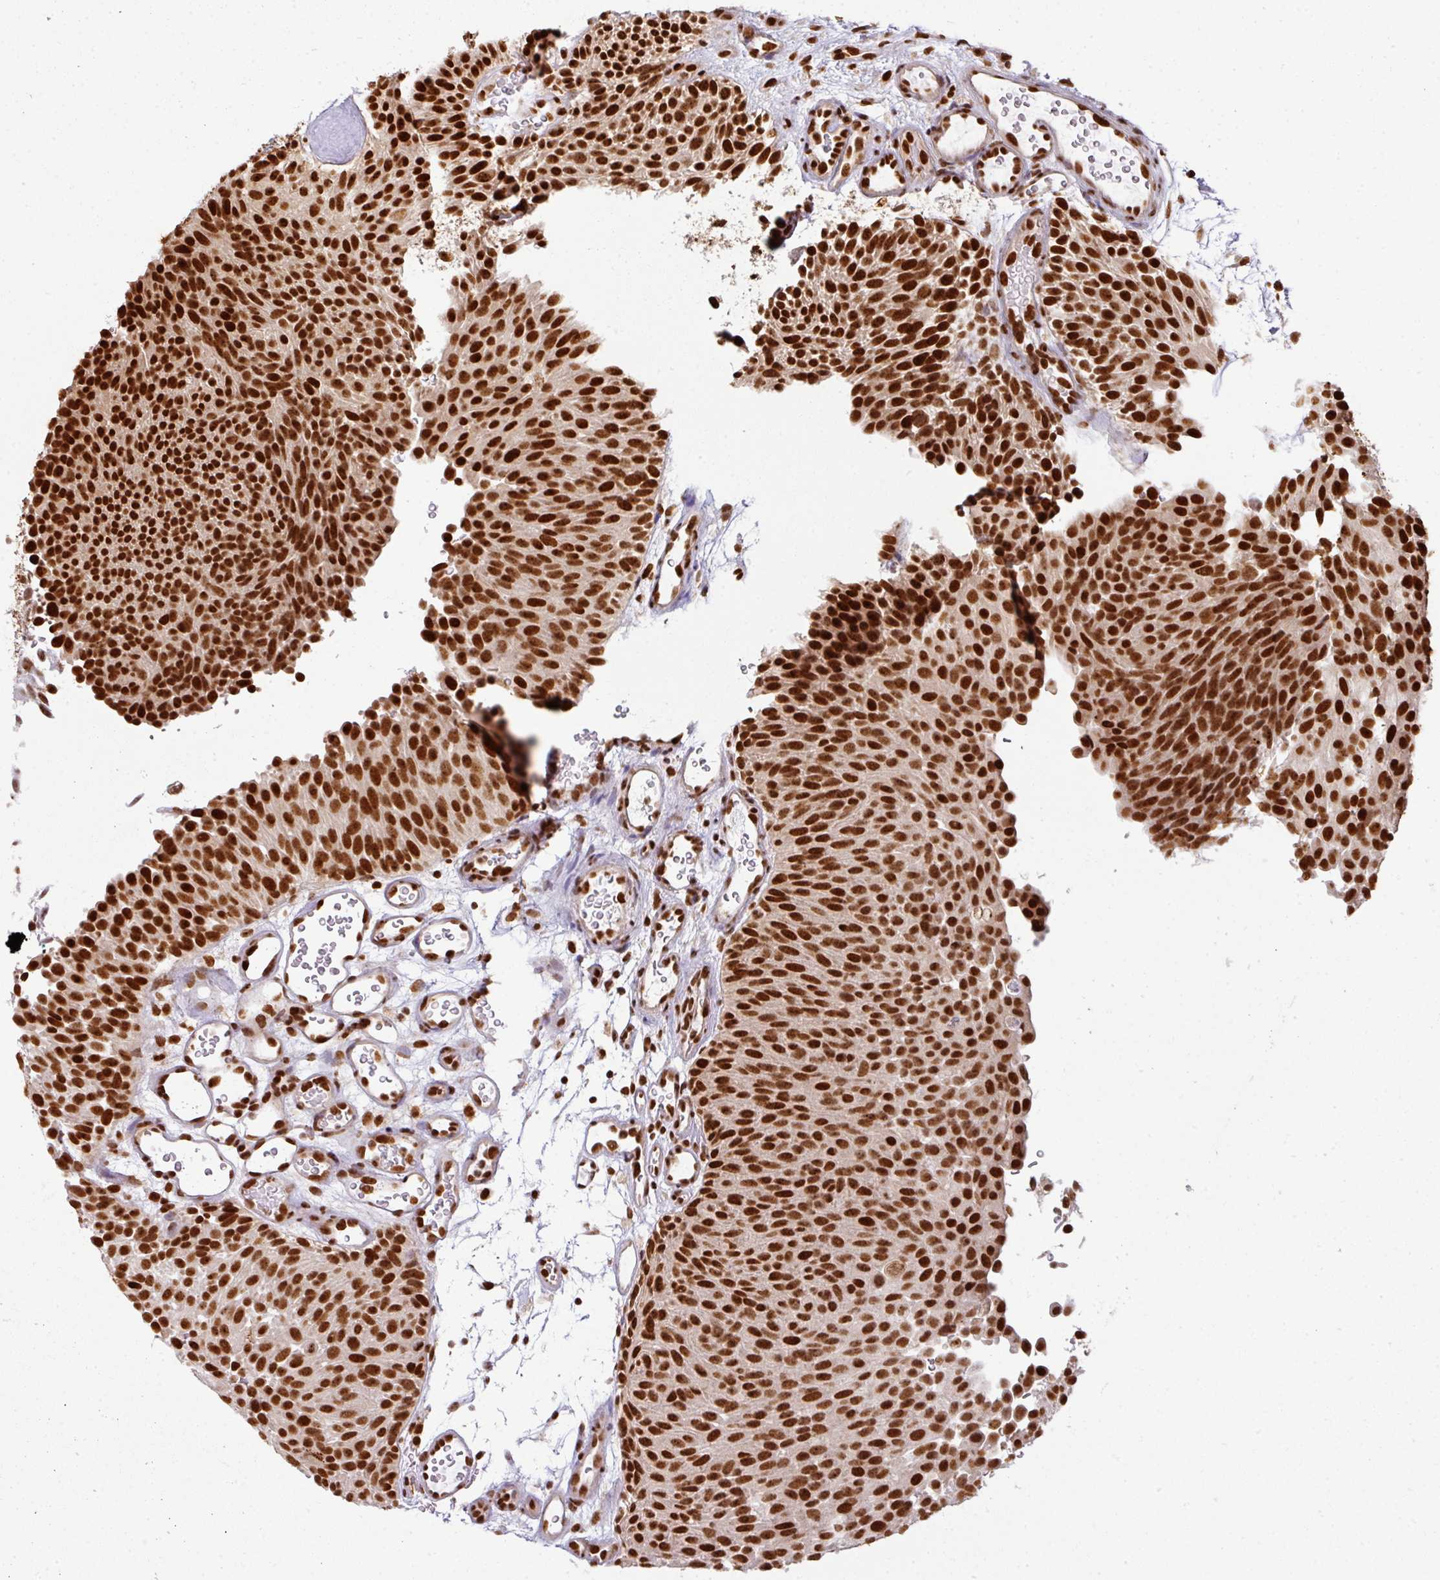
{"staining": {"intensity": "strong", "quantity": ">75%", "location": "nuclear"}, "tissue": "urothelial cancer", "cell_type": "Tumor cells", "image_type": "cancer", "snomed": [{"axis": "morphology", "description": "Urothelial carcinoma, Low grade"}, {"axis": "topography", "description": "Urinary bladder"}], "caption": "A high-resolution histopathology image shows IHC staining of urothelial carcinoma (low-grade), which demonstrates strong nuclear staining in approximately >75% of tumor cells. (IHC, brightfield microscopy, high magnification).", "gene": "SIK3", "patient": {"sex": "male", "age": 78}}